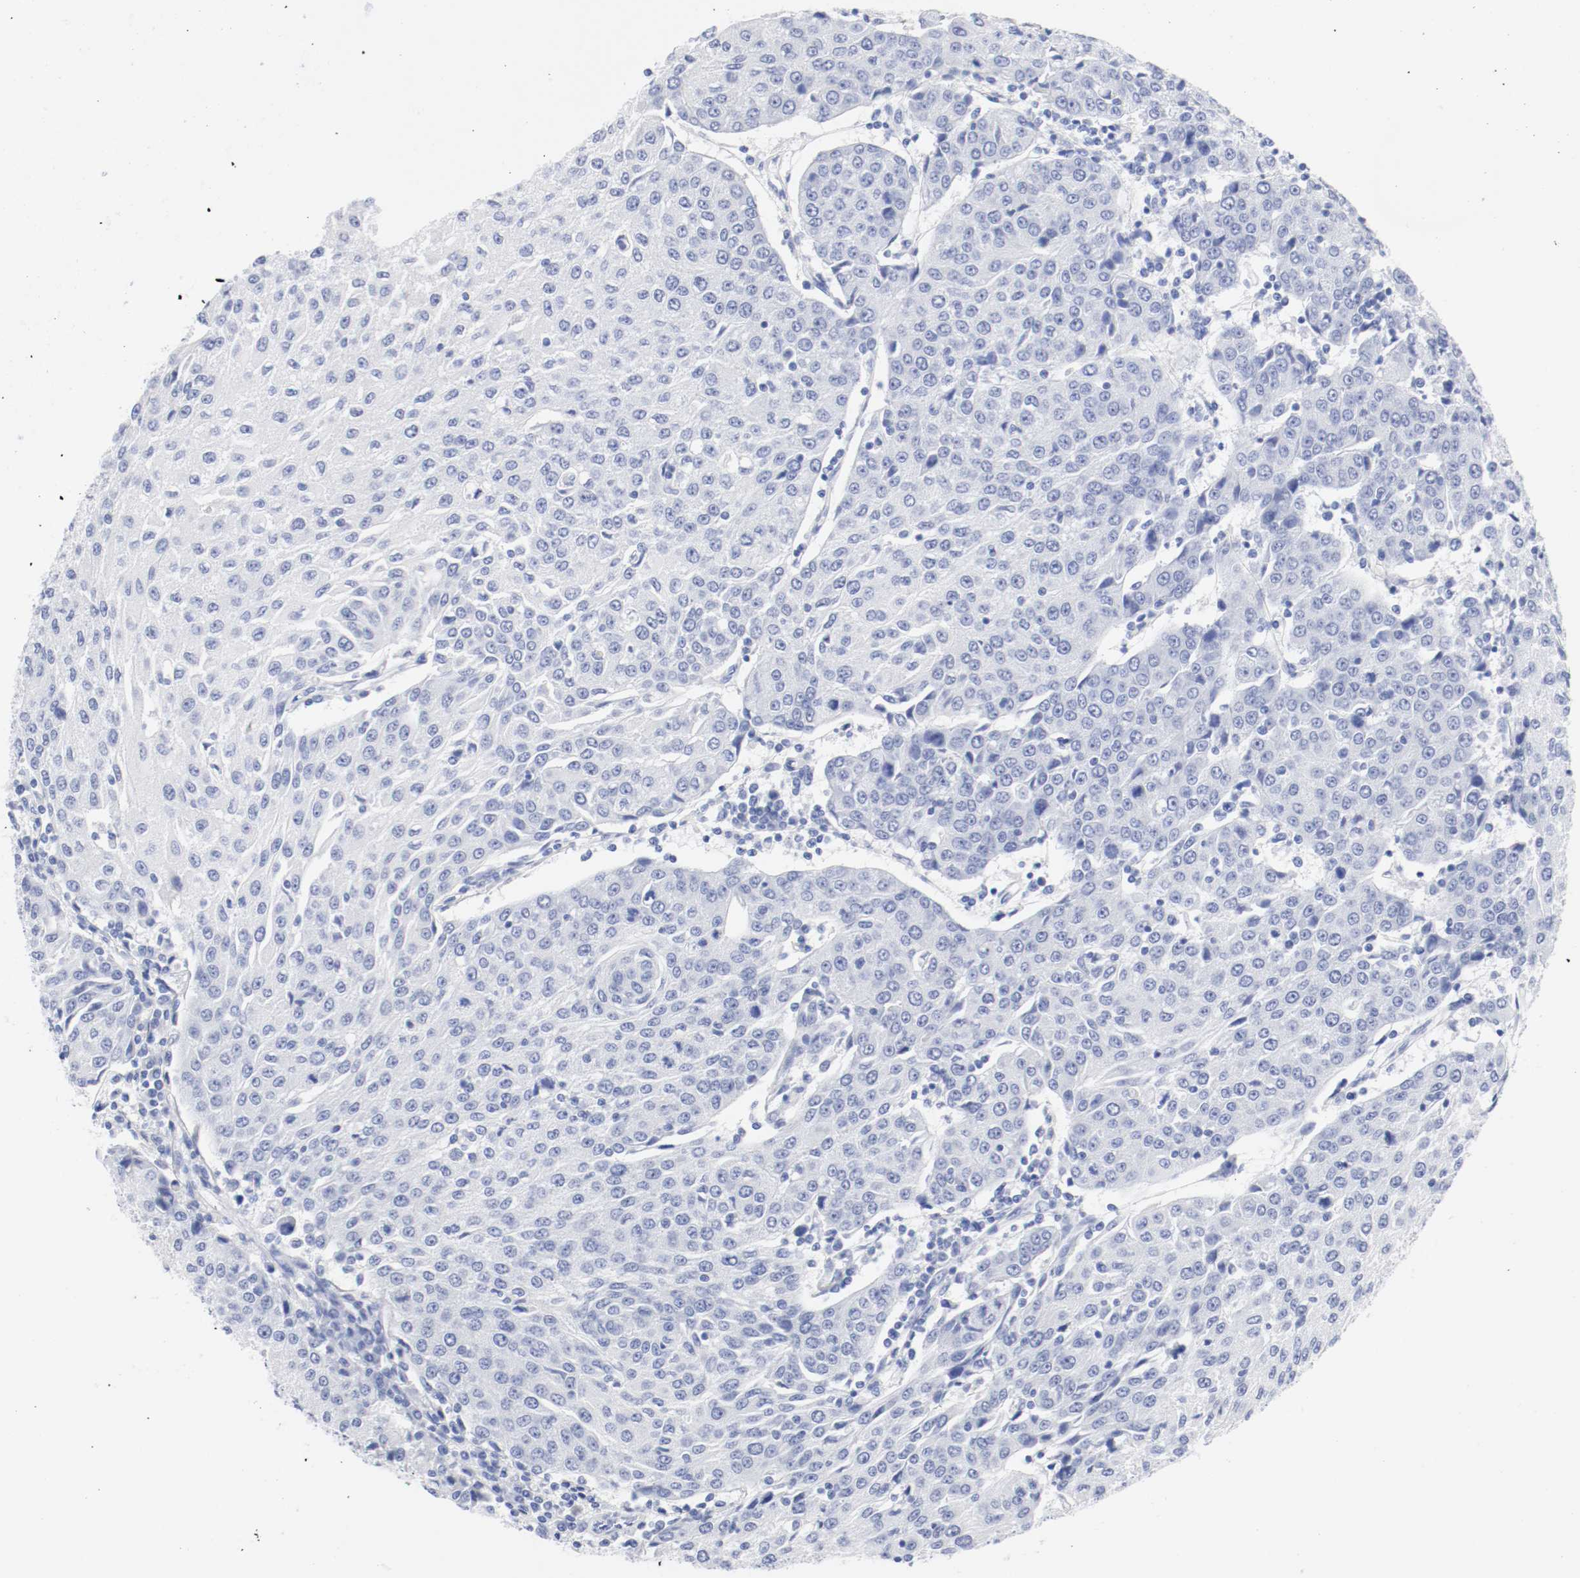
{"staining": {"intensity": "negative", "quantity": "none", "location": "none"}, "tissue": "urothelial cancer", "cell_type": "Tumor cells", "image_type": "cancer", "snomed": [{"axis": "morphology", "description": "Urothelial carcinoma, High grade"}, {"axis": "topography", "description": "Urinary bladder"}], "caption": "Tumor cells show no significant positivity in urothelial cancer.", "gene": "GAD1", "patient": {"sex": "female", "age": 85}}